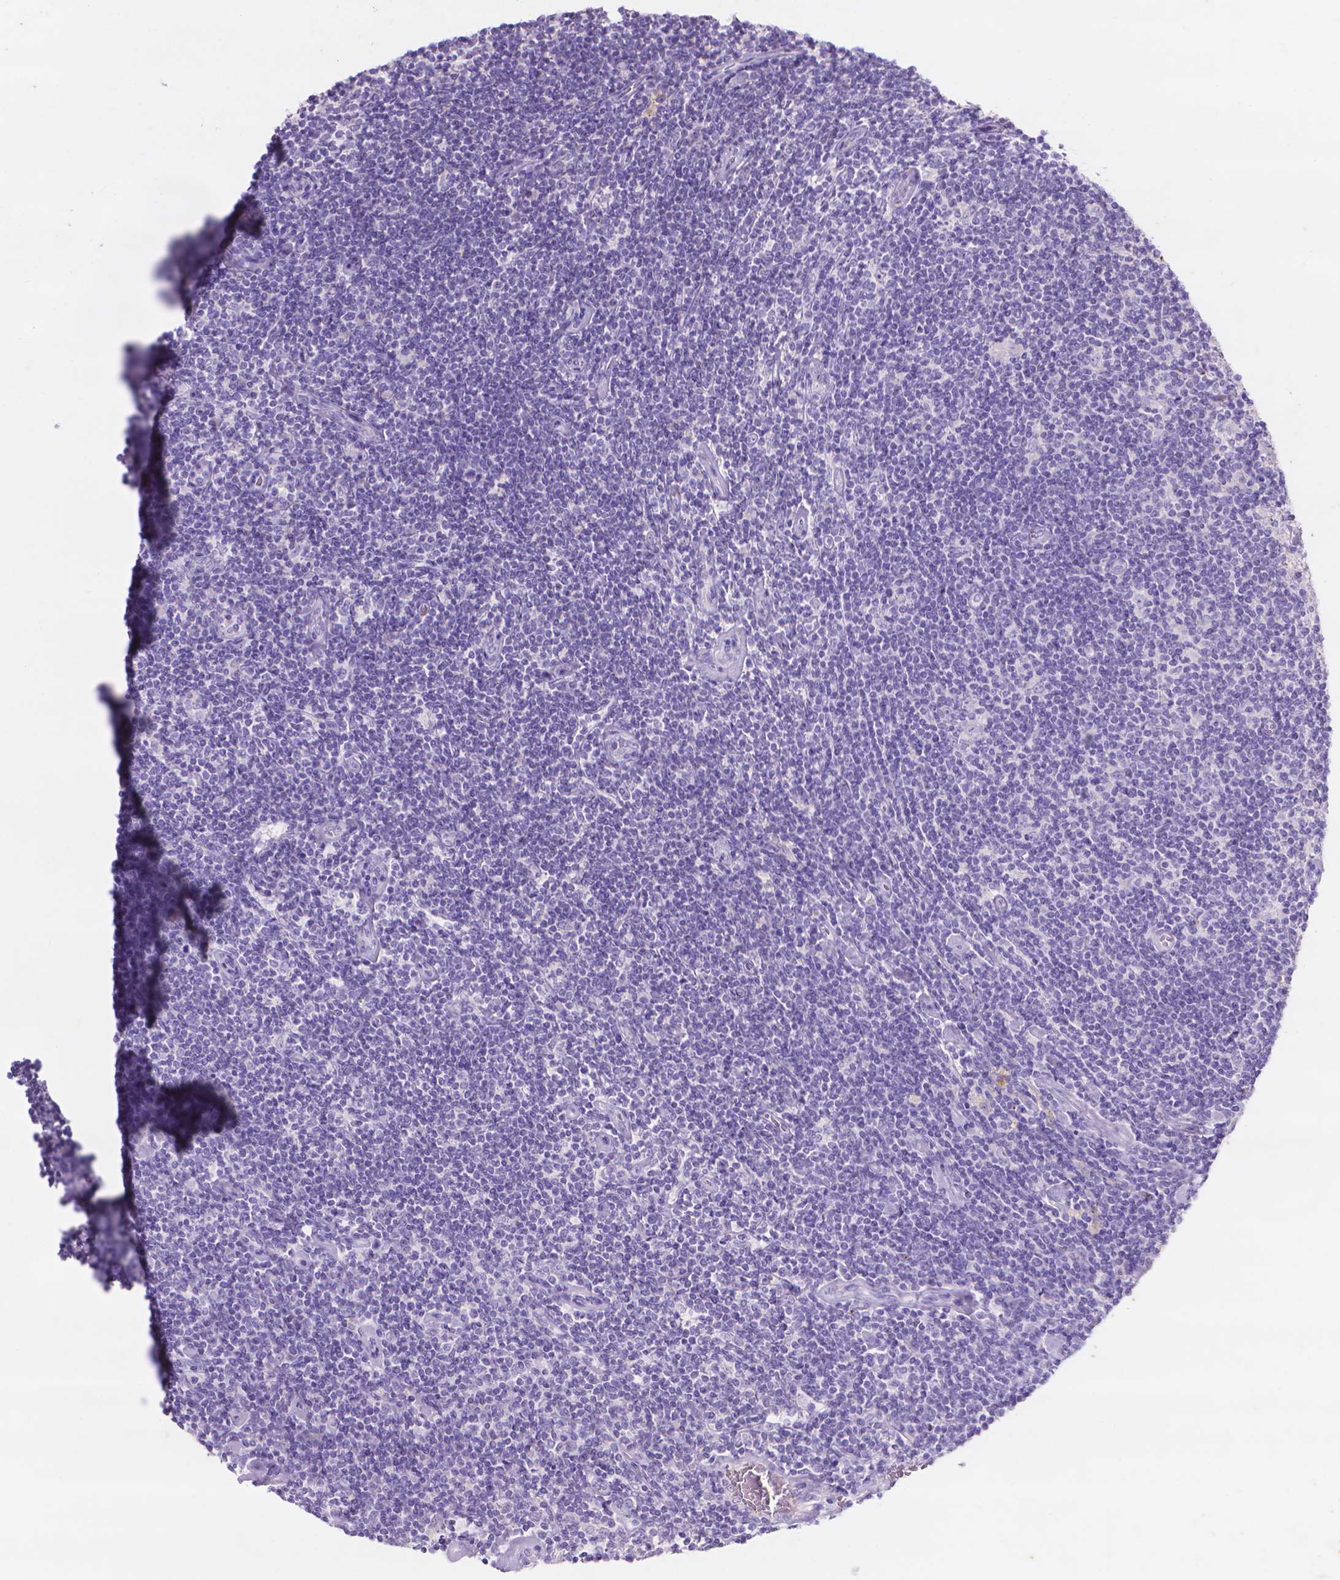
{"staining": {"intensity": "negative", "quantity": "none", "location": "none"}, "tissue": "lymphoma", "cell_type": "Tumor cells", "image_type": "cancer", "snomed": [{"axis": "morphology", "description": "Hodgkin's disease, NOS"}, {"axis": "topography", "description": "Lymph node"}], "caption": "Lymphoma was stained to show a protein in brown. There is no significant staining in tumor cells.", "gene": "MMP11", "patient": {"sex": "male", "age": 40}}